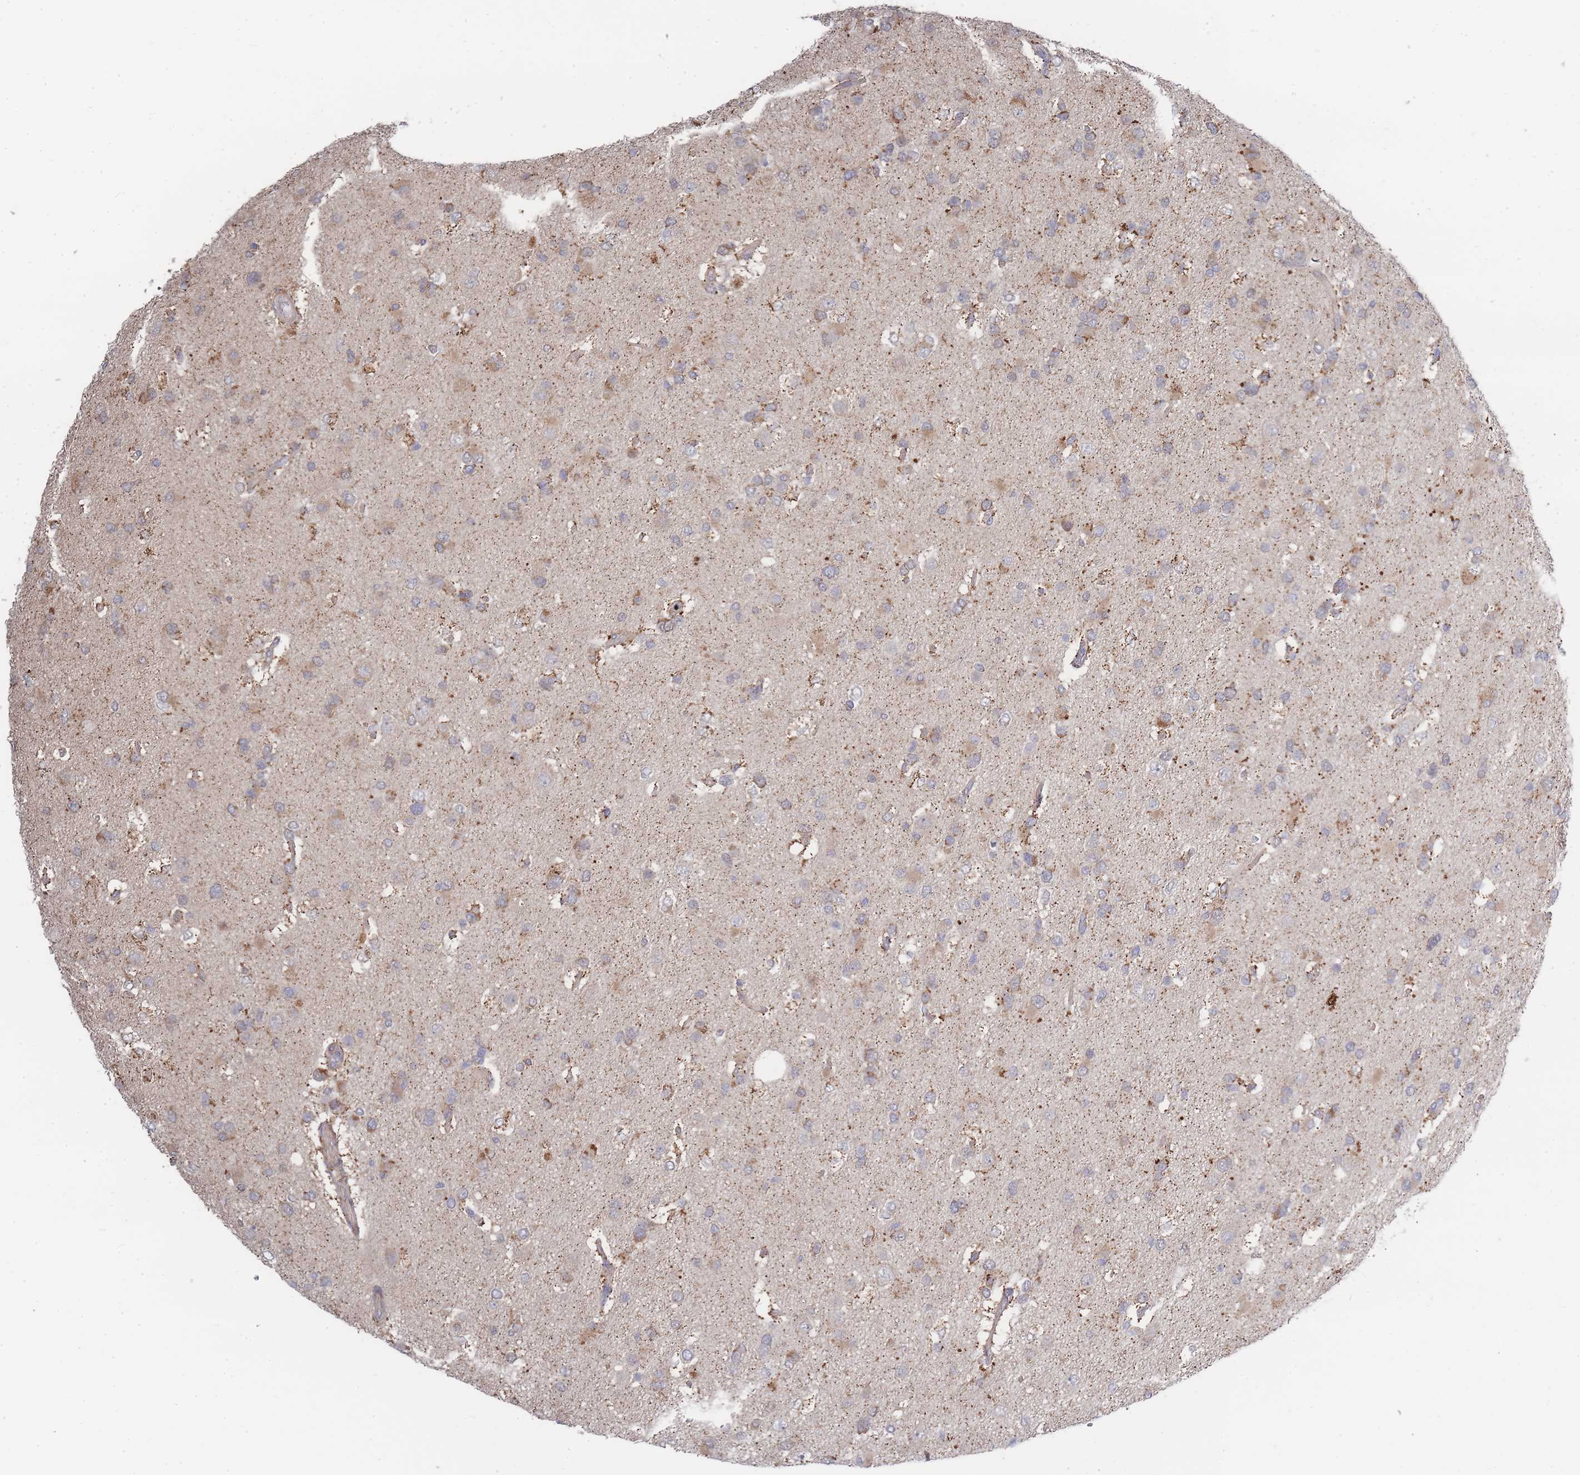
{"staining": {"intensity": "weak", "quantity": "<25%", "location": "cytoplasmic/membranous"}, "tissue": "glioma", "cell_type": "Tumor cells", "image_type": "cancer", "snomed": [{"axis": "morphology", "description": "Glioma, malignant, High grade"}, {"axis": "topography", "description": "Brain"}], "caption": "The image displays no staining of tumor cells in malignant high-grade glioma.", "gene": "NUB1", "patient": {"sex": "male", "age": 53}}